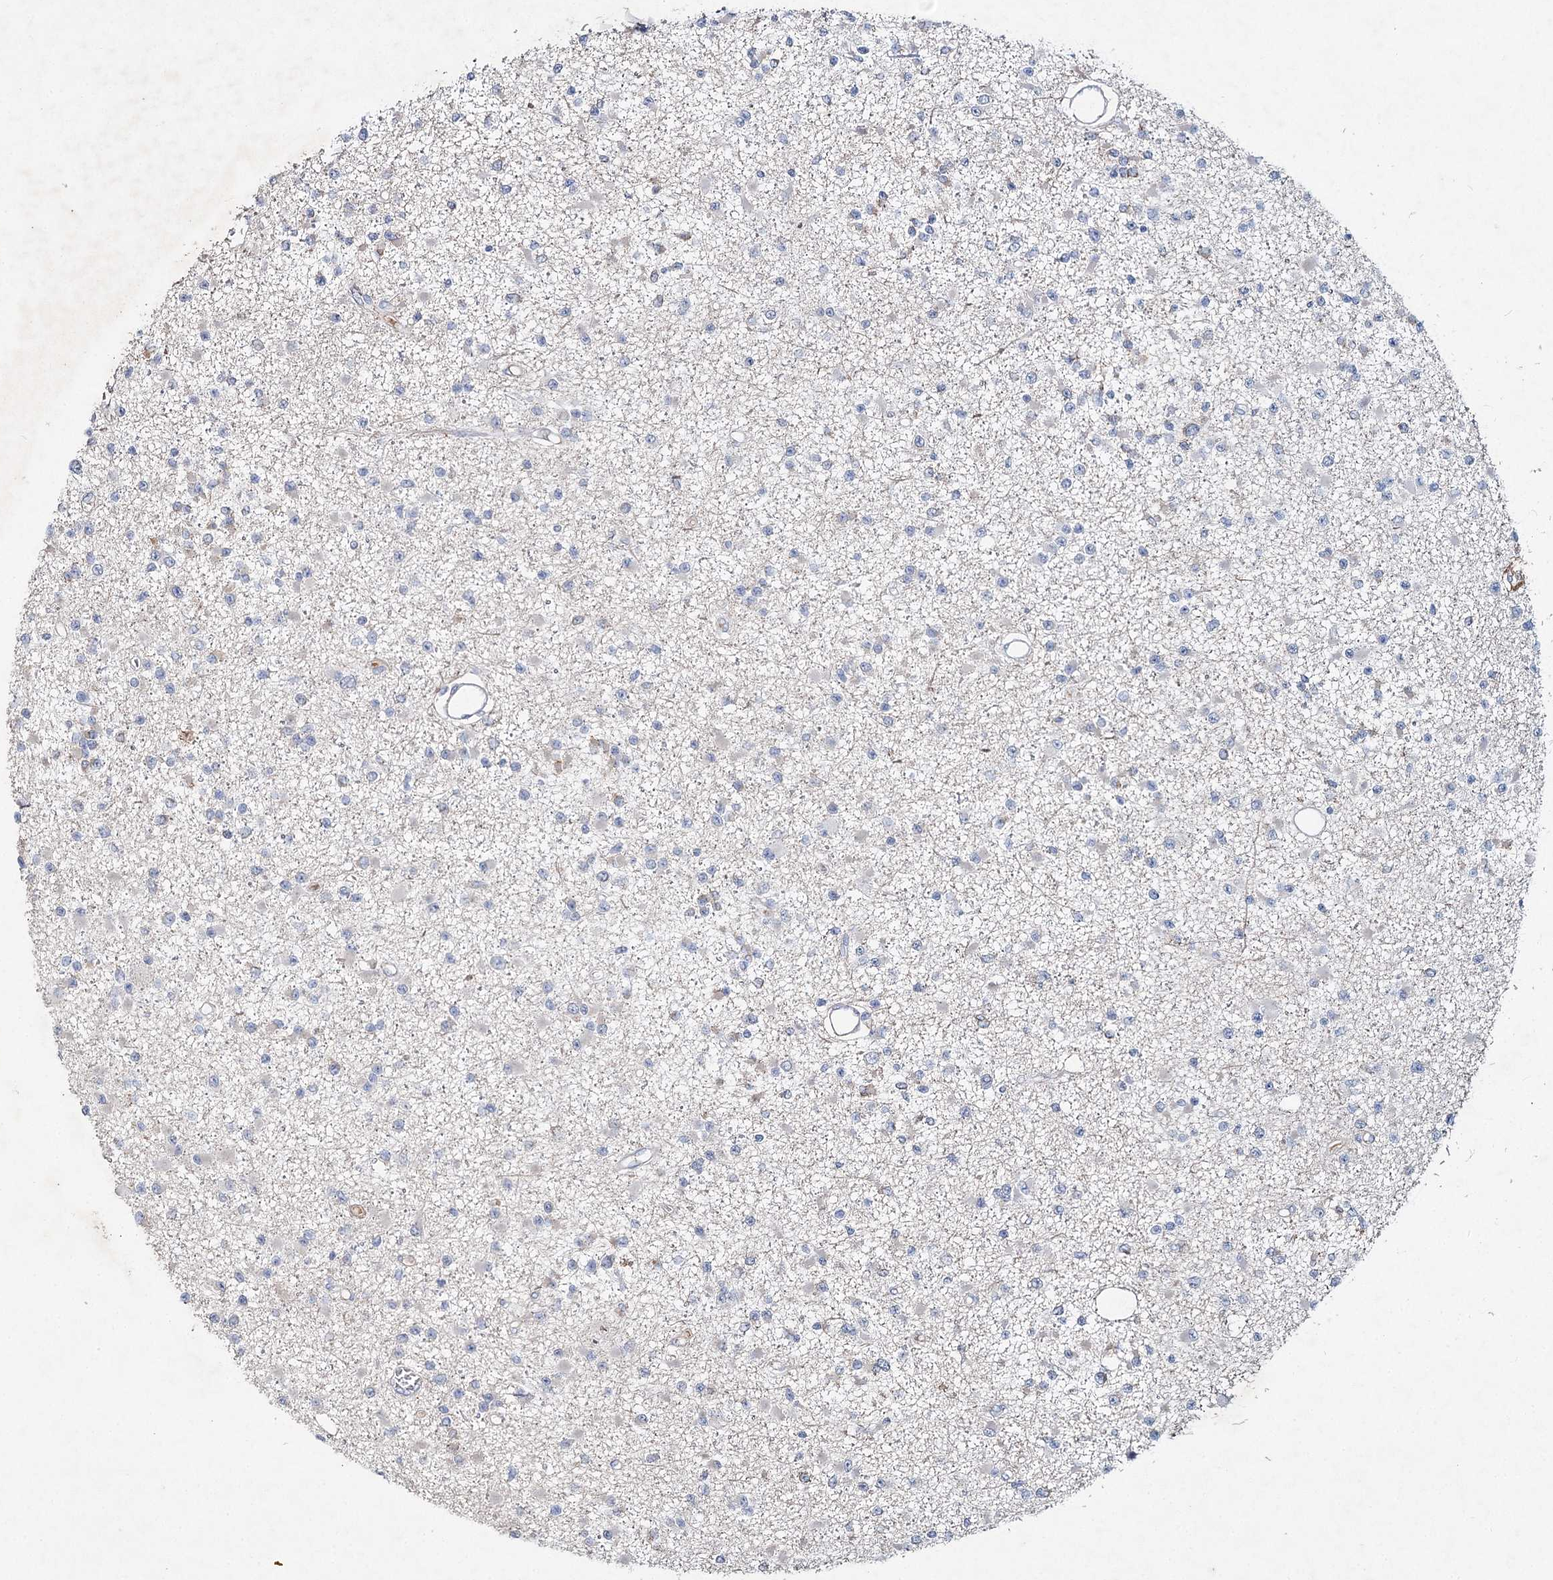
{"staining": {"intensity": "negative", "quantity": "none", "location": "none"}, "tissue": "glioma", "cell_type": "Tumor cells", "image_type": "cancer", "snomed": [{"axis": "morphology", "description": "Glioma, malignant, Low grade"}, {"axis": "topography", "description": "Brain"}], "caption": "Immunohistochemistry (IHC) of human low-grade glioma (malignant) exhibits no staining in tumor cells.", "gene": "RFX6", "patient": {"sex": "female", "age": 22}}